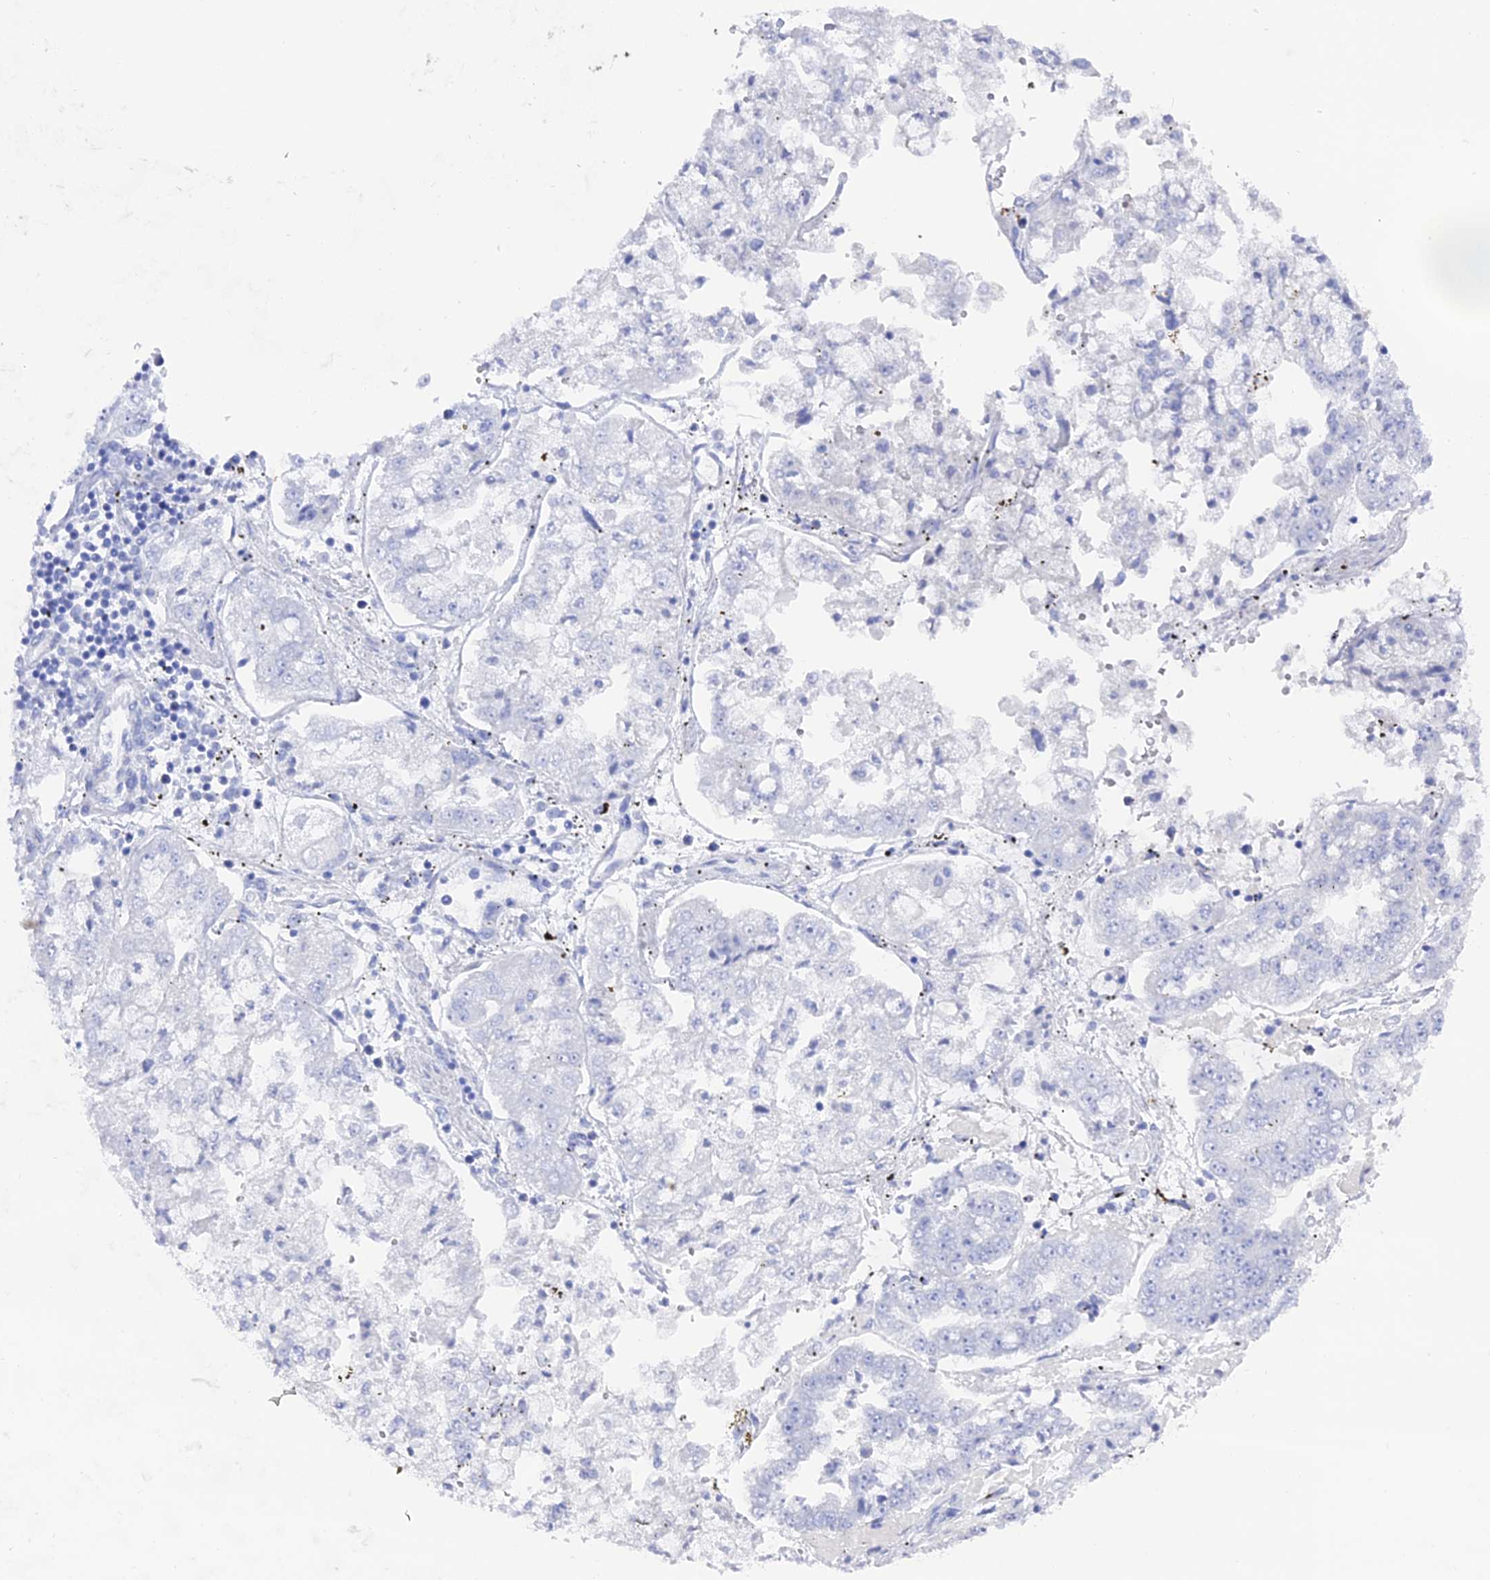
{"staining": {"intensity": "negative", "quantity": "none", "location": "none"}, "tissue": "stomach cancer", "cell_type": "Tumor cells", "image_type": "cancer", "snomed": [{"axis": "morphology", "description": "Adenocarcinoma, NOS"}, {"axis": "topography", "description": "Stomach"}], "caption": "Immunohistochemical staining of stomach adenocarcinoma shows no significant staining in tumor cells.", "gene": "ENPP3", "patient": {"sex": "male", "age": 76}}